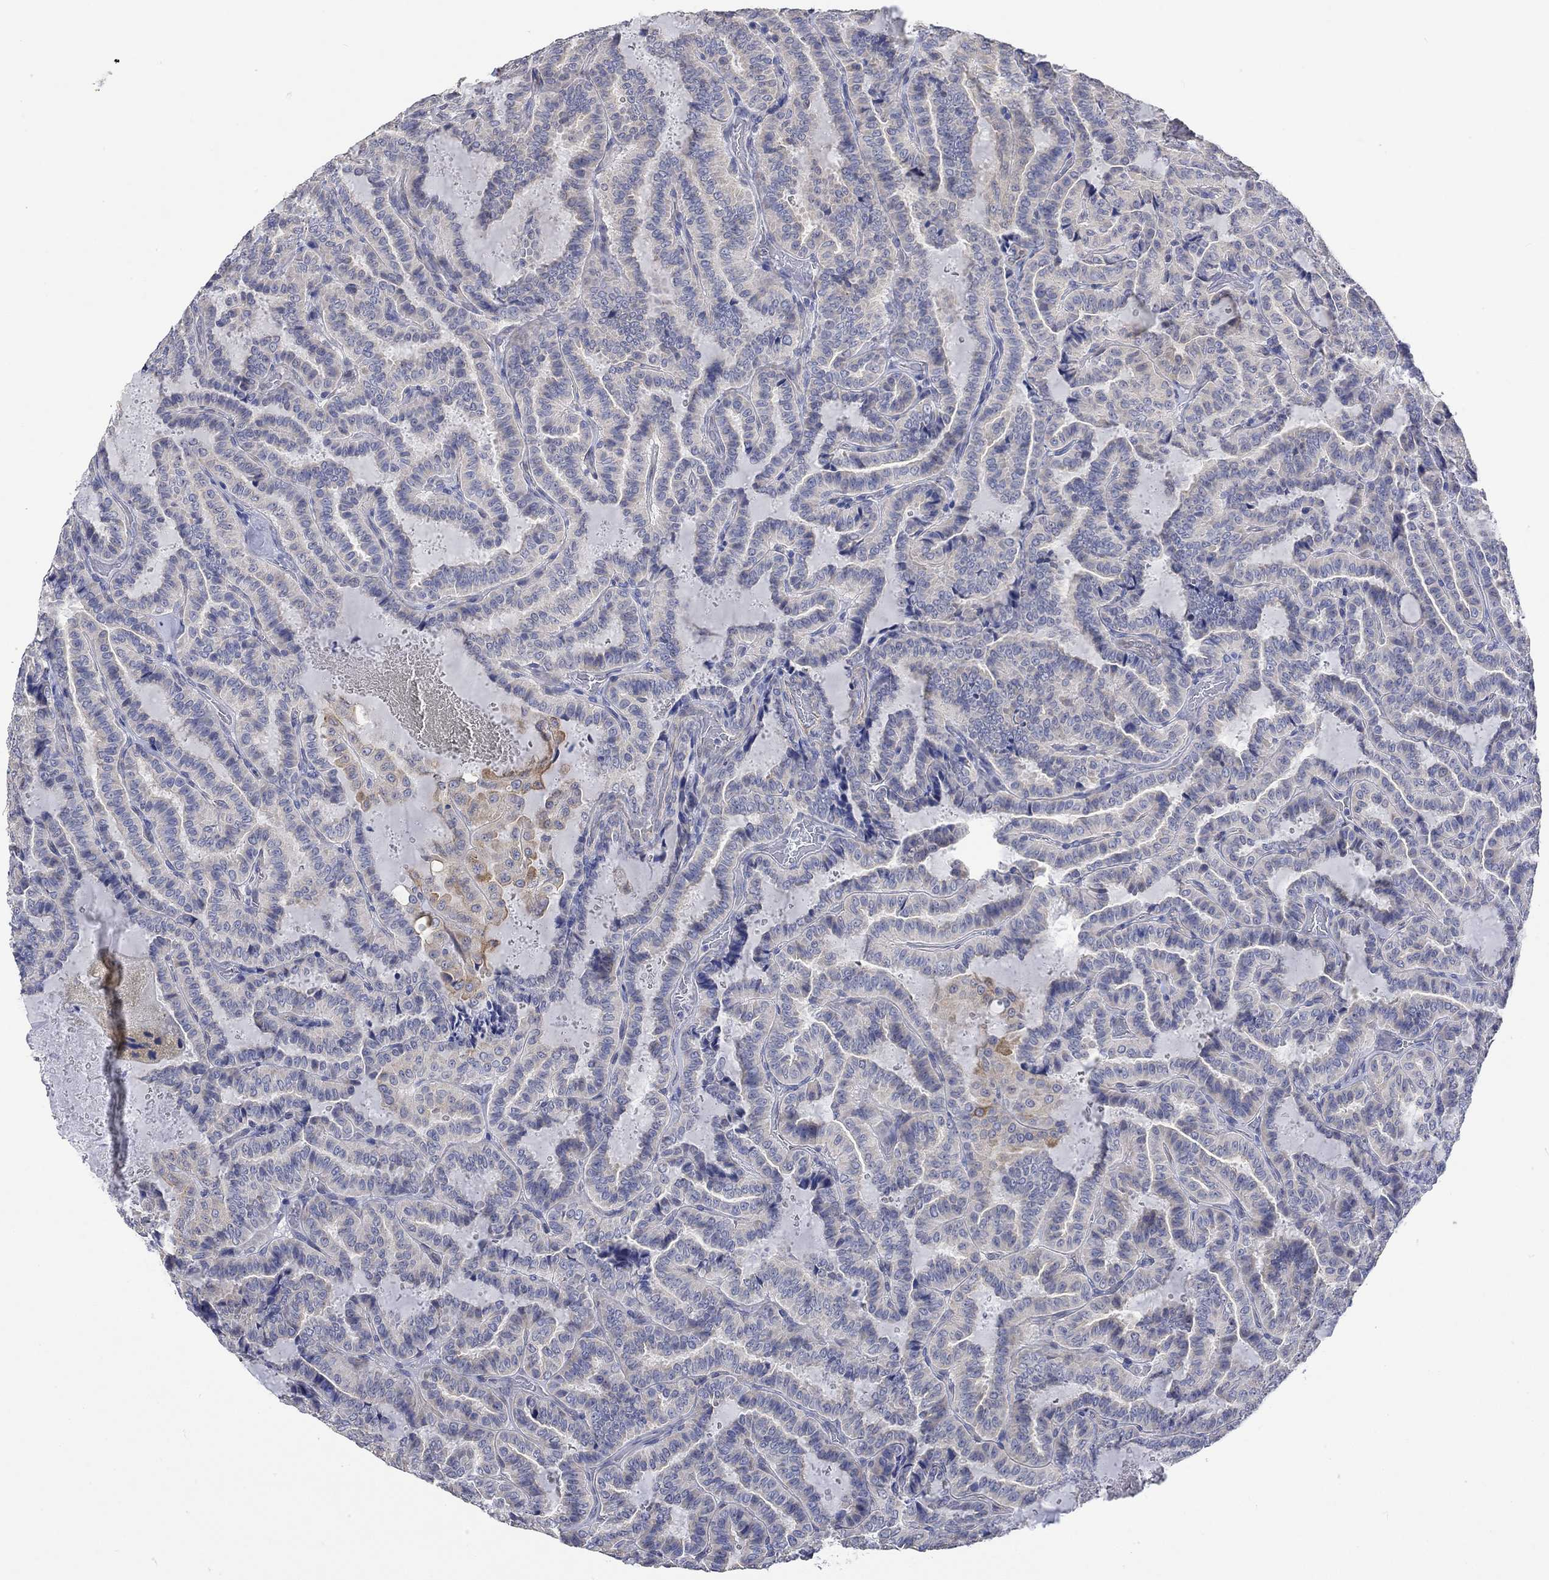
{"staining": {"intensity": "moderate", "quantity": "<25%", "location": "cytoplasmic/membranous"}, "tissue": "thyroid cancer", "cell_type": "Tumor cells", "image_type": "cancer", "snomed": [{"axis": "morphology", "description": "Papillary adenocarcinoma, NOS"}, {"axis": "topography", "description": "Thyroid gland"}], "caption": "There is low levels of moderate cytoplasmic/membranous positivity in tumor cells of thyroid cancer, as demonstrated by immunohistochemical staining (brown color).", "gene": "AGRP", "patient": {"sex": "female", "age": 39}}